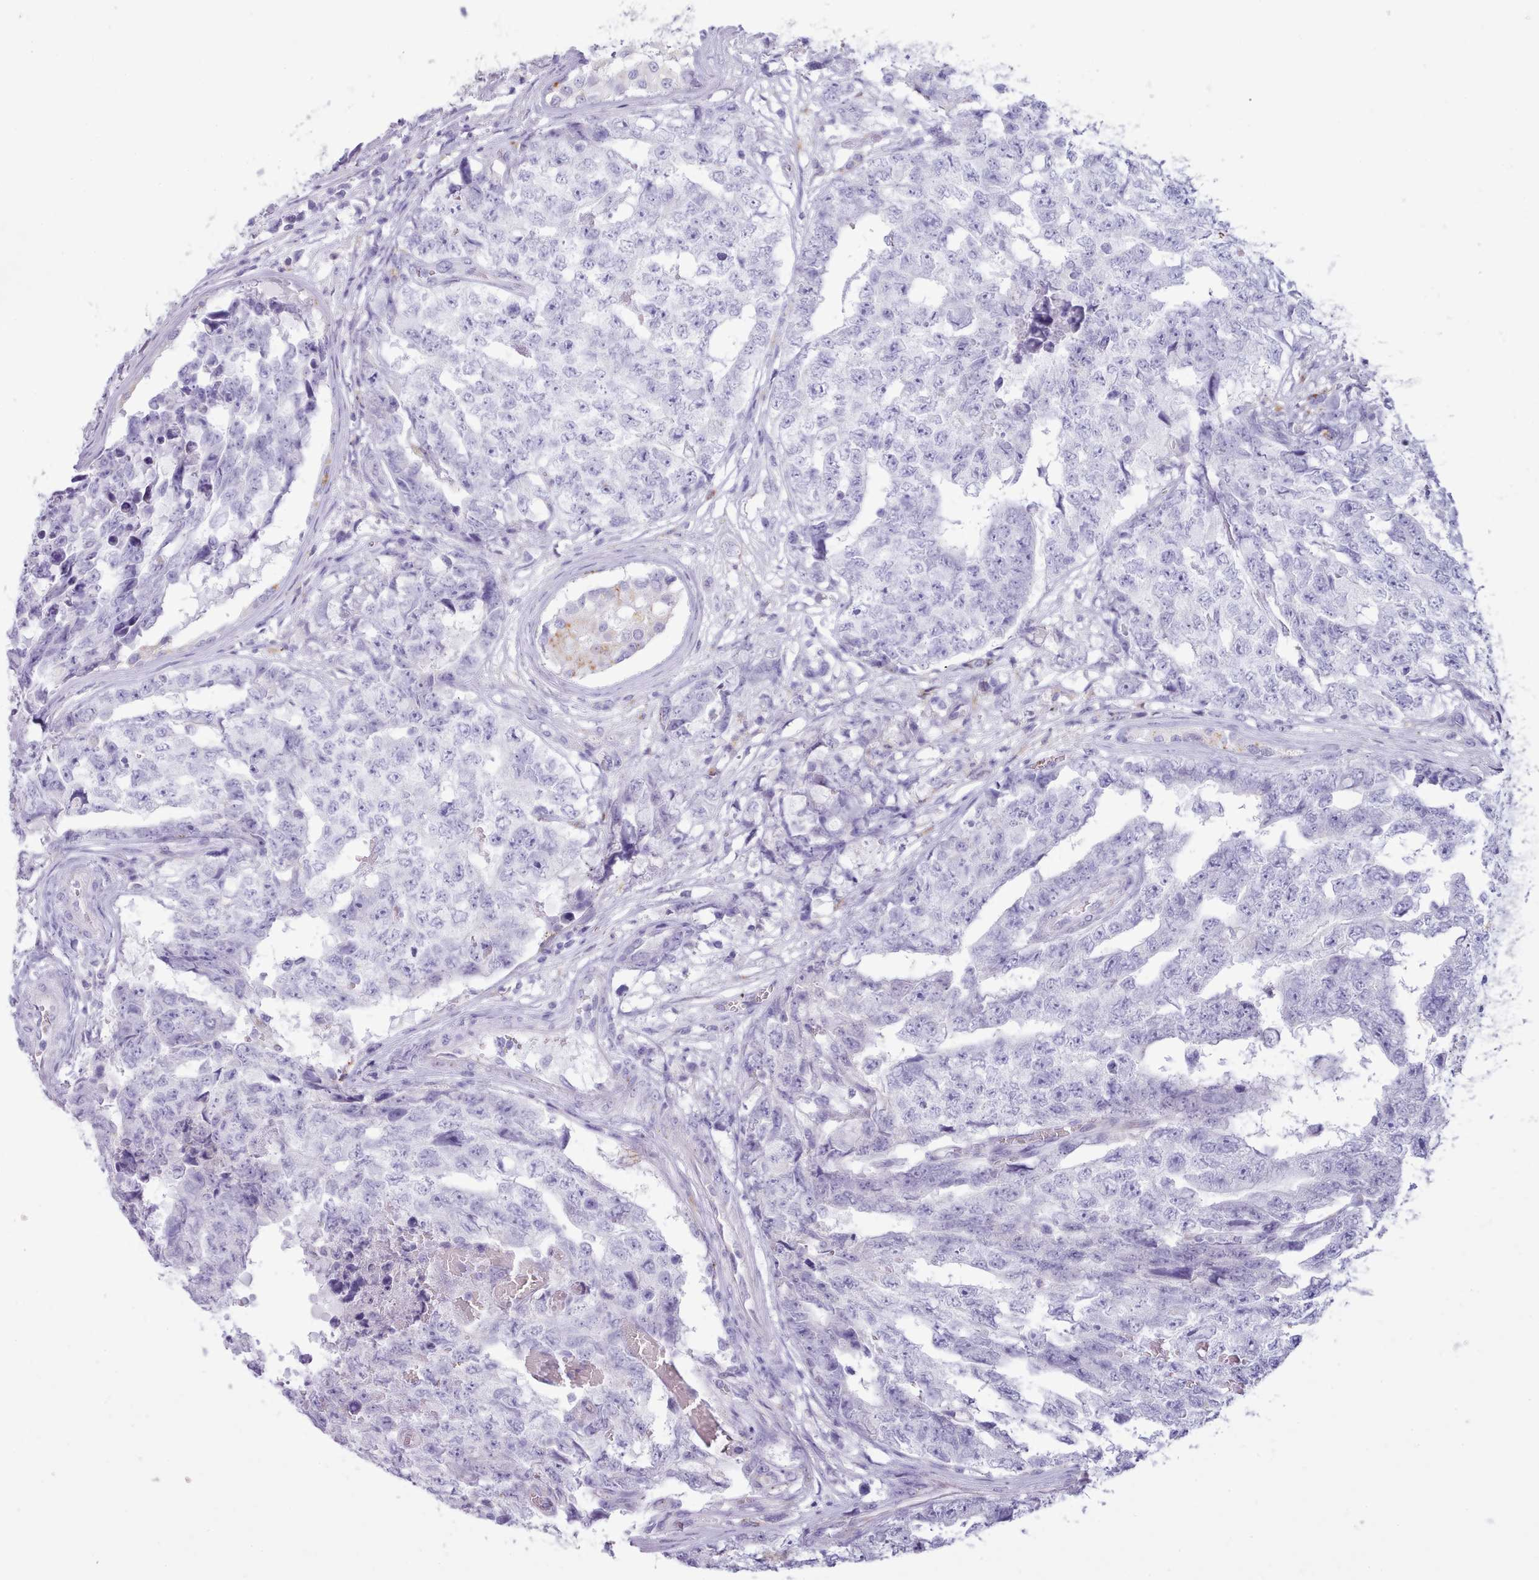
{"staining": {"intensity": "negative", "quantity": "none", "location": "none"}, "tissue": "testis cancer", "cell_type": "Tumor cells", "image_type": "cancer", "snomed": [{"axis": "morphology", "description": "Carcinoma, Embryonal, NOS"}, {"axis": "topography", "description": "Testis"}], "caption": "High magnification brightfield microscopy of testis cancer stained with DAB (brown) and counterstained with hematoxylin (blue): tumor cells show no significant positivity. (DAB immunohistochemistry (IHC) visualized using brightfield microscopy, high magnification).", "gene": "GAA", "patient": {"sex": "male", "age": 25}}